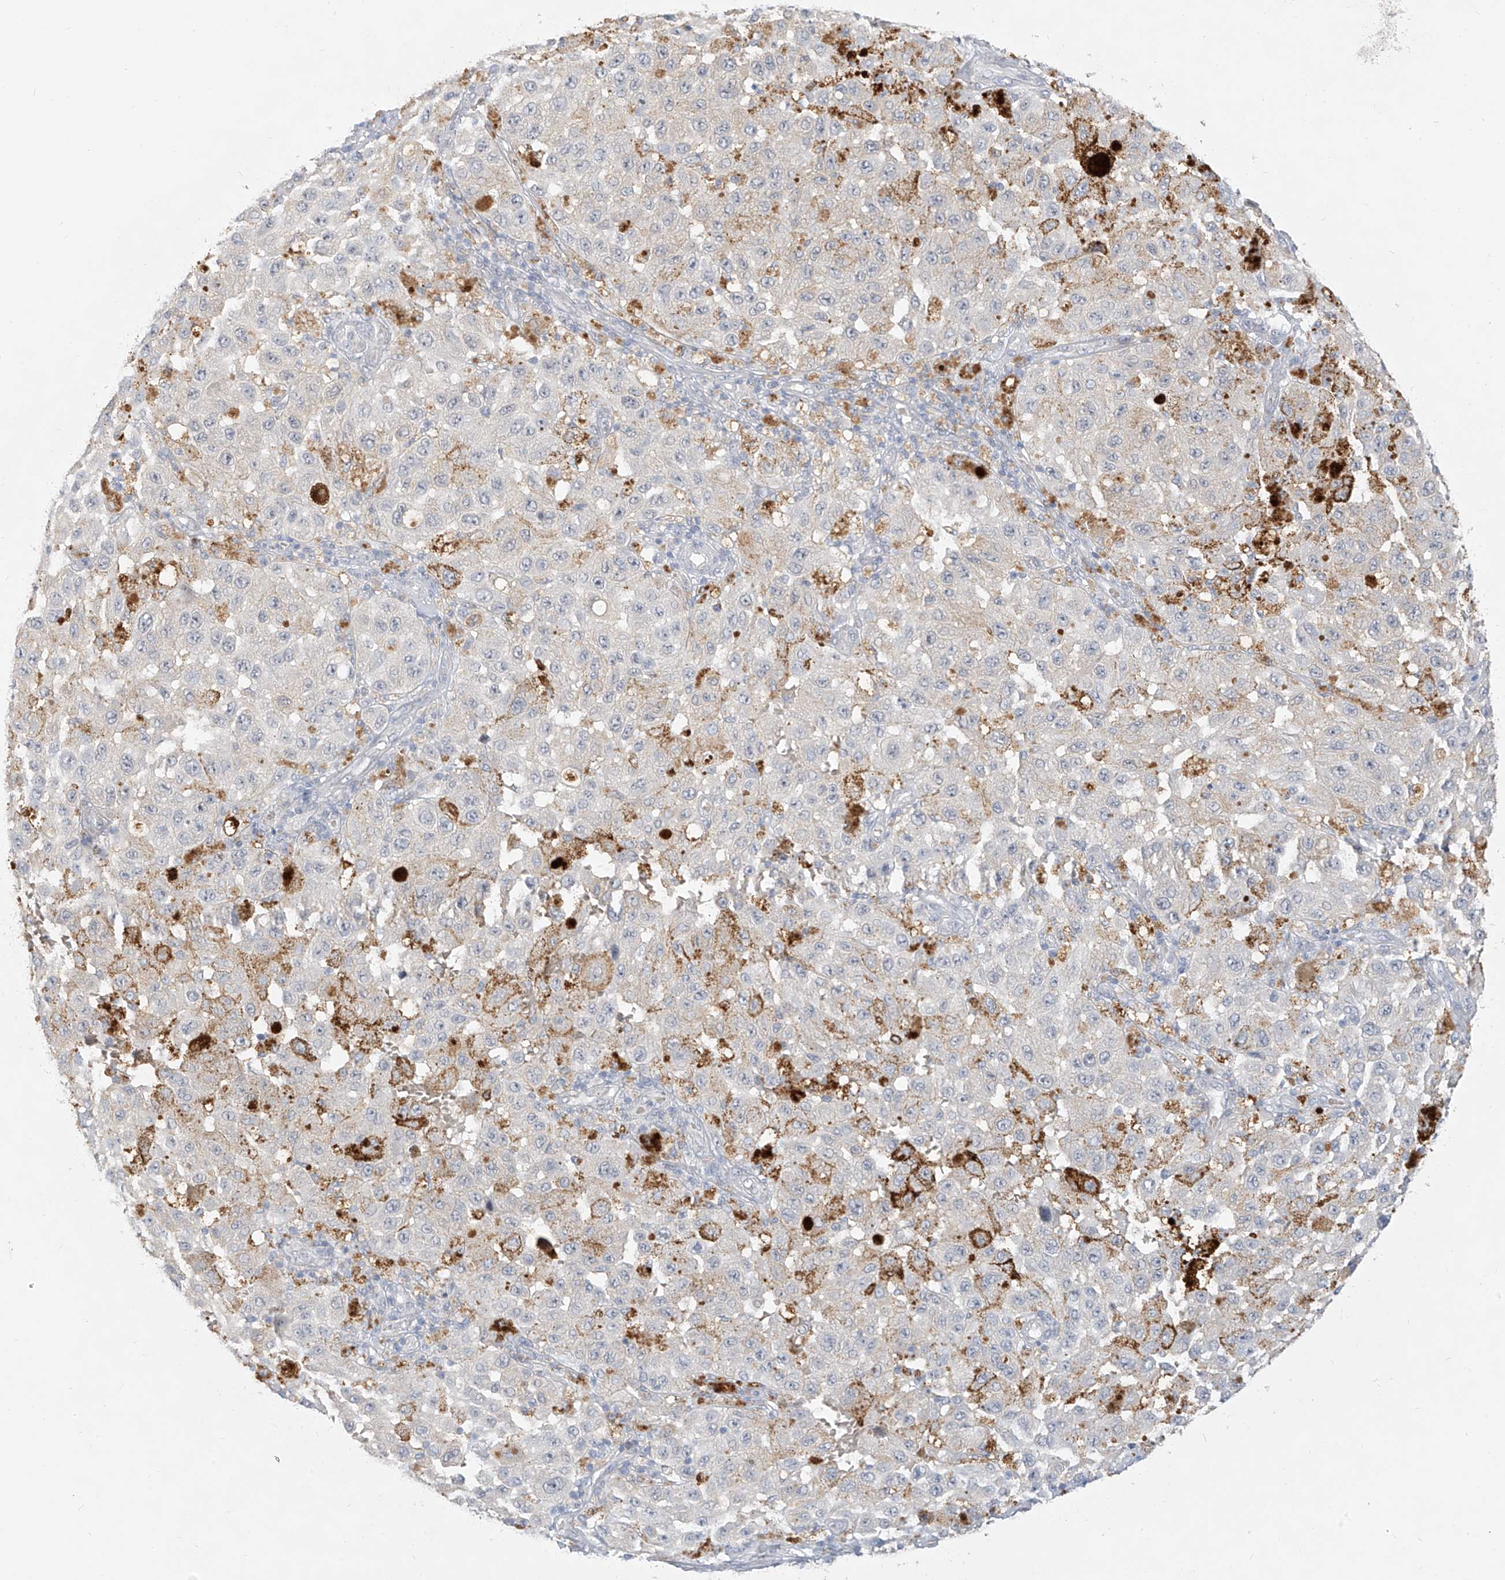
{"staining": {"intensity": "negative", "quantity": "none", "location": "none"}, "tissue": "melanoma", "cell_type": "Tumor cells", "image_type": "cancer", "snomed": [{"axis": "morphology", "description": "Malignant melanoma, NOS"}, {"axis": "topography", "description": "Skin"}], "caption": "Immunohistochemistry of human malignant melanoma reveals no positivity in tumor cells.", "gene": "C2orf42", "patient": {"sex": "female", "age": 64}}